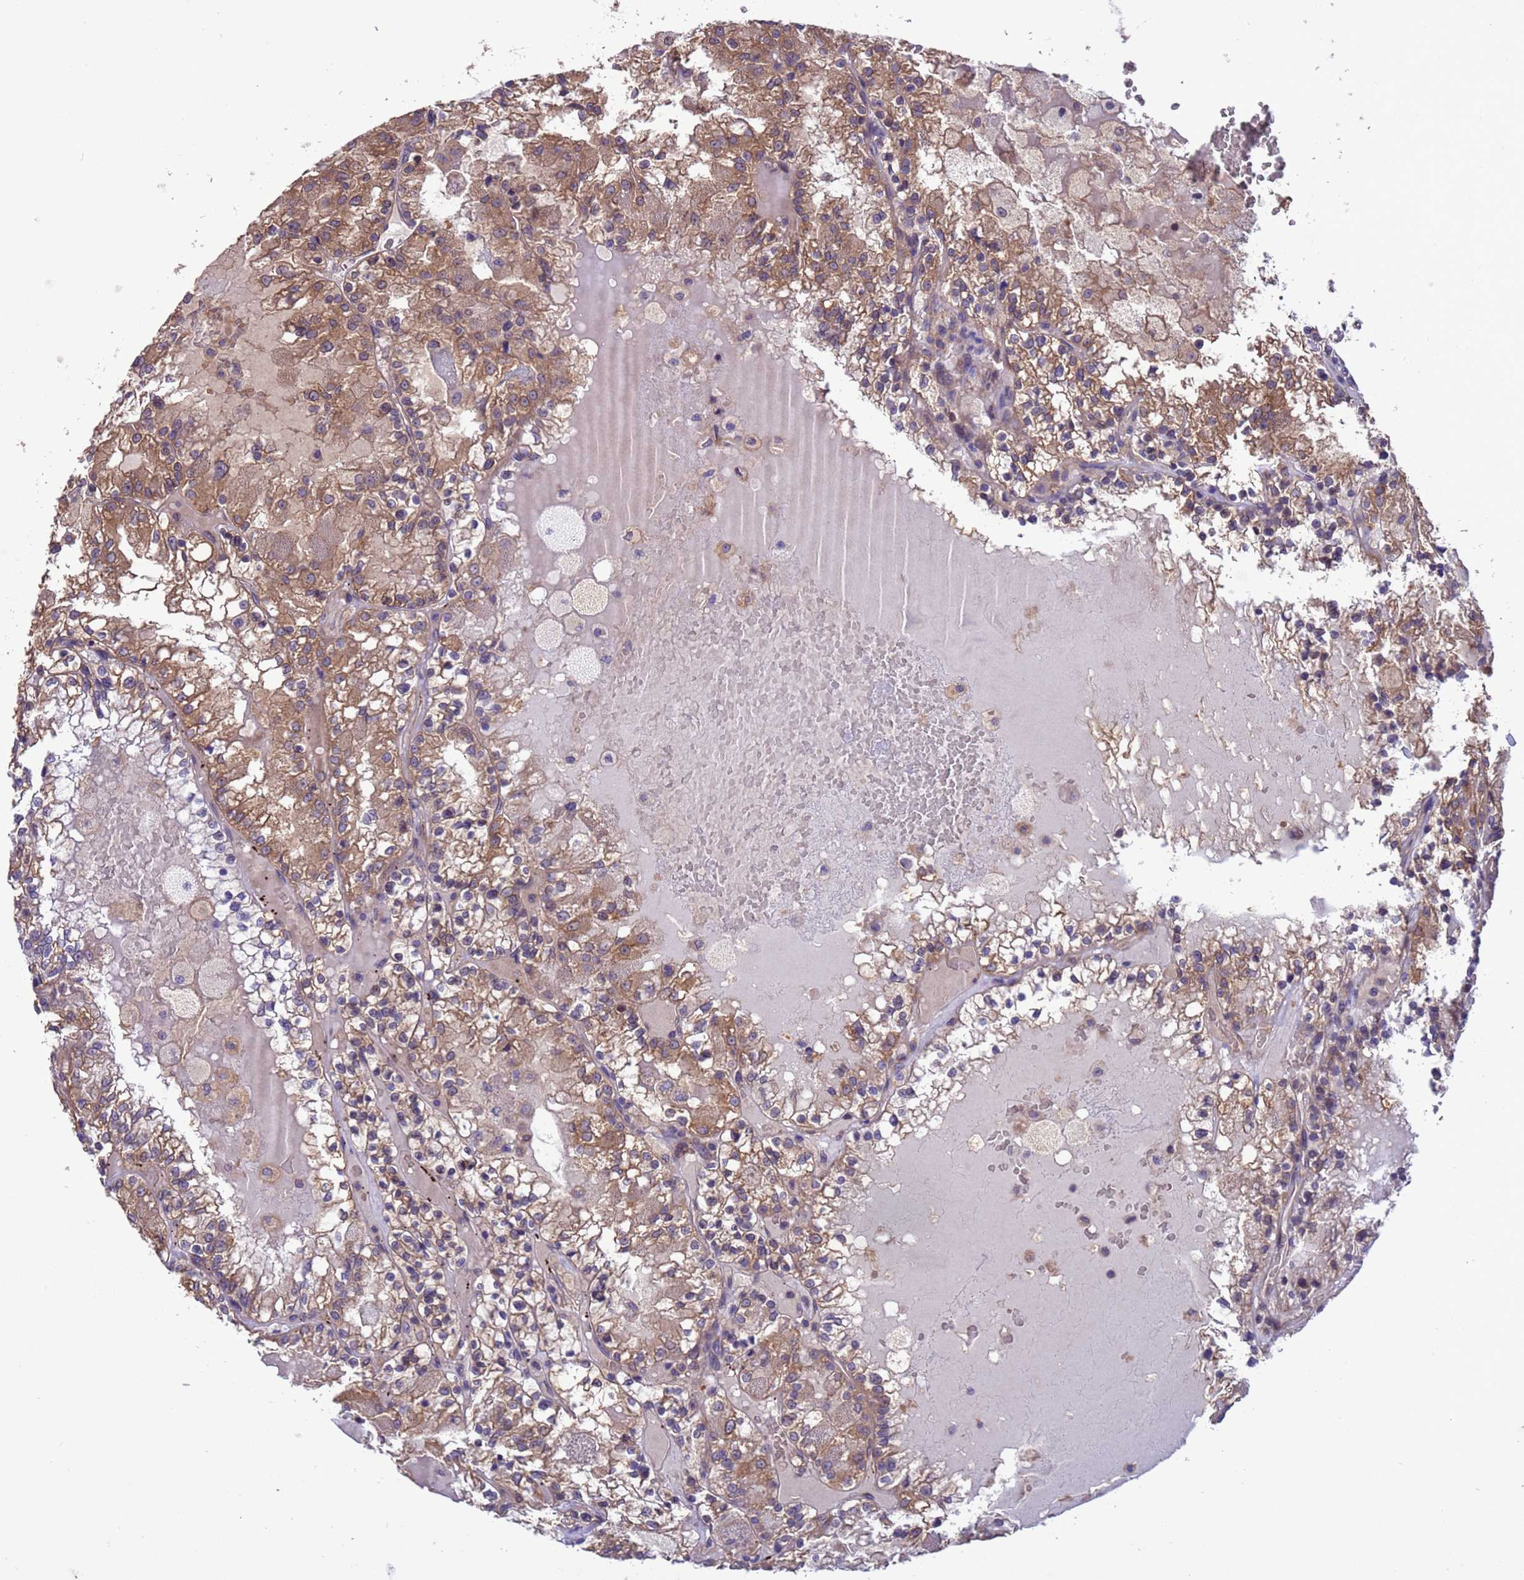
{"staining": {"intensity": "moderate", "quantity": ">75%", "location": "cytoplasmic/membranous"}, "tissue": "renal cancer", "cell_type": "Tumor cells", "image_type": "cancer", "snomed": [{"axis": "morphology", "description": "Adenocarcinoma, NOS"}, {"axis": "topography", "description": "Kidney"}], "caption": "Human renal adenocarcinoma stained for a protein (brown) reveals moderate cytoplasmic/membranous positive expression in about >75% of tumor cells.", "gene": "ARHGAP12", "patient": {"sex": "female", "age": 56}}